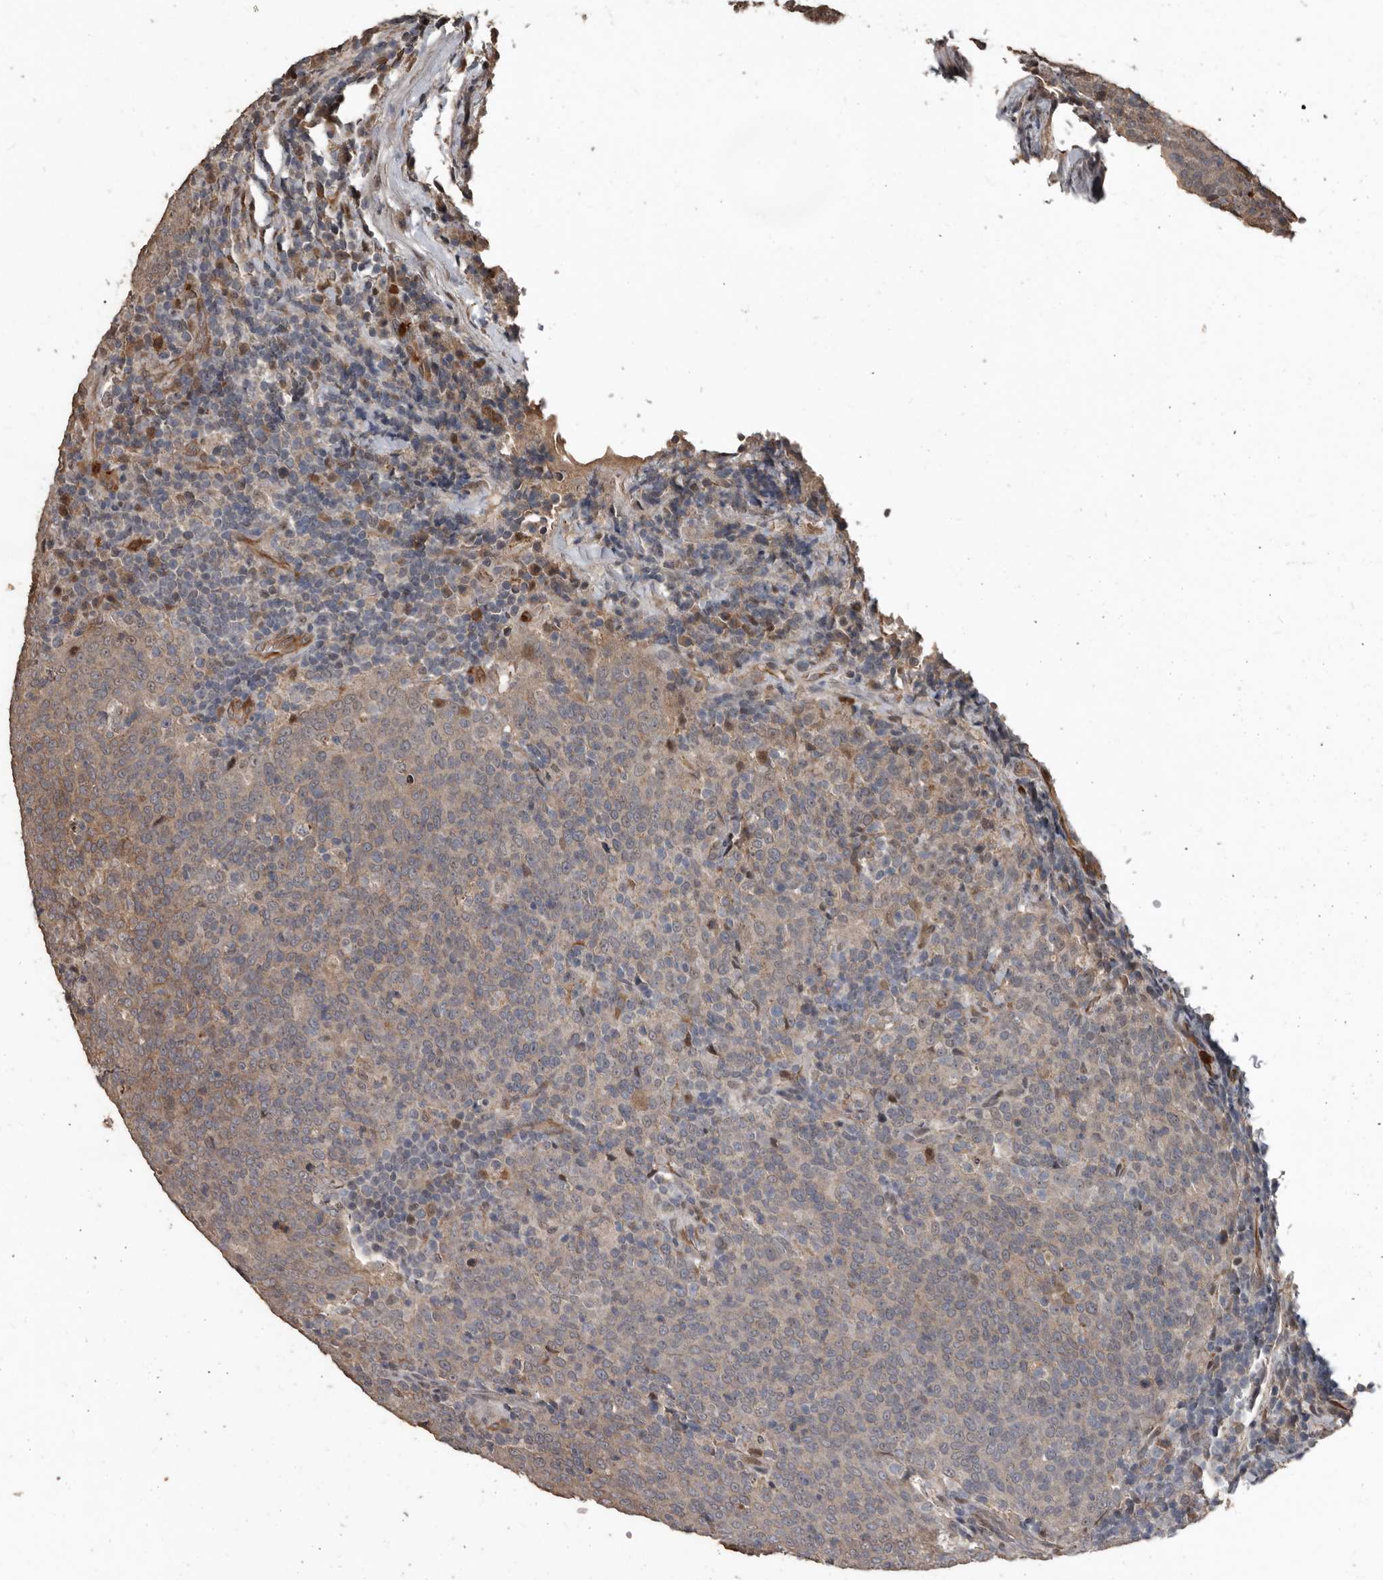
{"staining": {"intensity": "weak", "quantity": ">75%", "location": "cytoplasmic/membranous"}, "tissue": "head and neck cancer", "cell_type": "Tumor cells", "image_type": "cancer", "snomed": [{"axis": "morphology", "description": "Squamous cell carcinoma, NOS"}, {"axis": "morphology", "description": "Squamous cell carcinoma, metastatic, NOS"}, {"axis": "topography", "description": "Lymph node"}, {"axis": "topography", "description": "Head-Neck"}], "caption": "Protein analysis of head and neck cancer tissue displays weak cytoplasmic/membranous staining in approximately >75% of tumor cells.", "gene": "FSBP", "patient": {"sex": "male", "age": 62}}